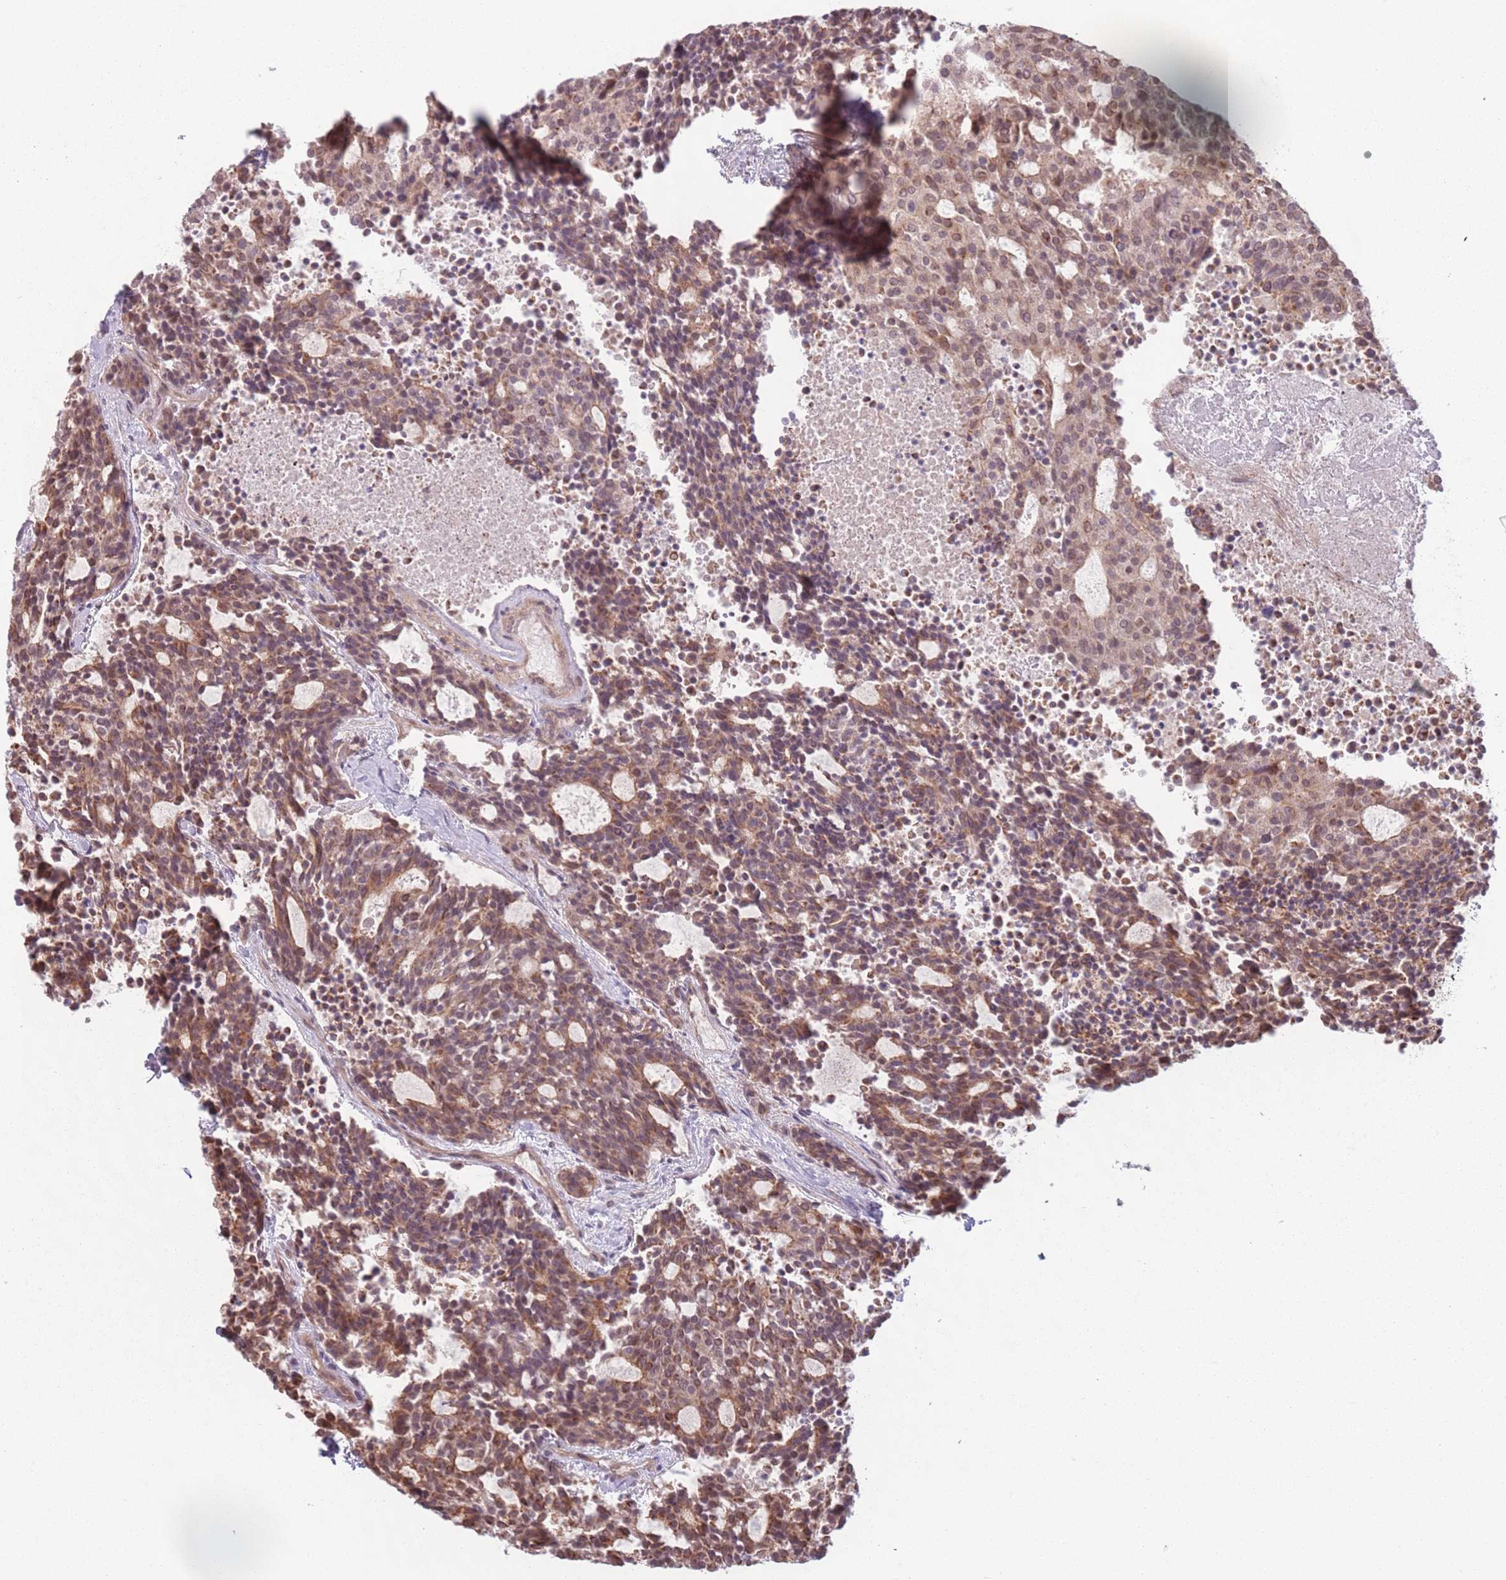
{"staining": {"intensity": "moderate", "quantity": "25%-75%", "location": "cytoplasmic/membranous,nuclear"}, "tissue": "carcinoid", "cell_type": "Tumor cells", "image_type": "cancer", "snomed": [{"axis": "morphology", "description": "Carcinoid, malignant, NOS"}, {"axis": "topography", "description": "Pancreas"}], "caption": "Tumor cells reveal moderate cytoplasmic/membranous and nuclear positivity in about 25%-75% of cells in carcinoid (malignant).", "gene": "CCDC154", "patient": {"sex": "female", "age": 54}}